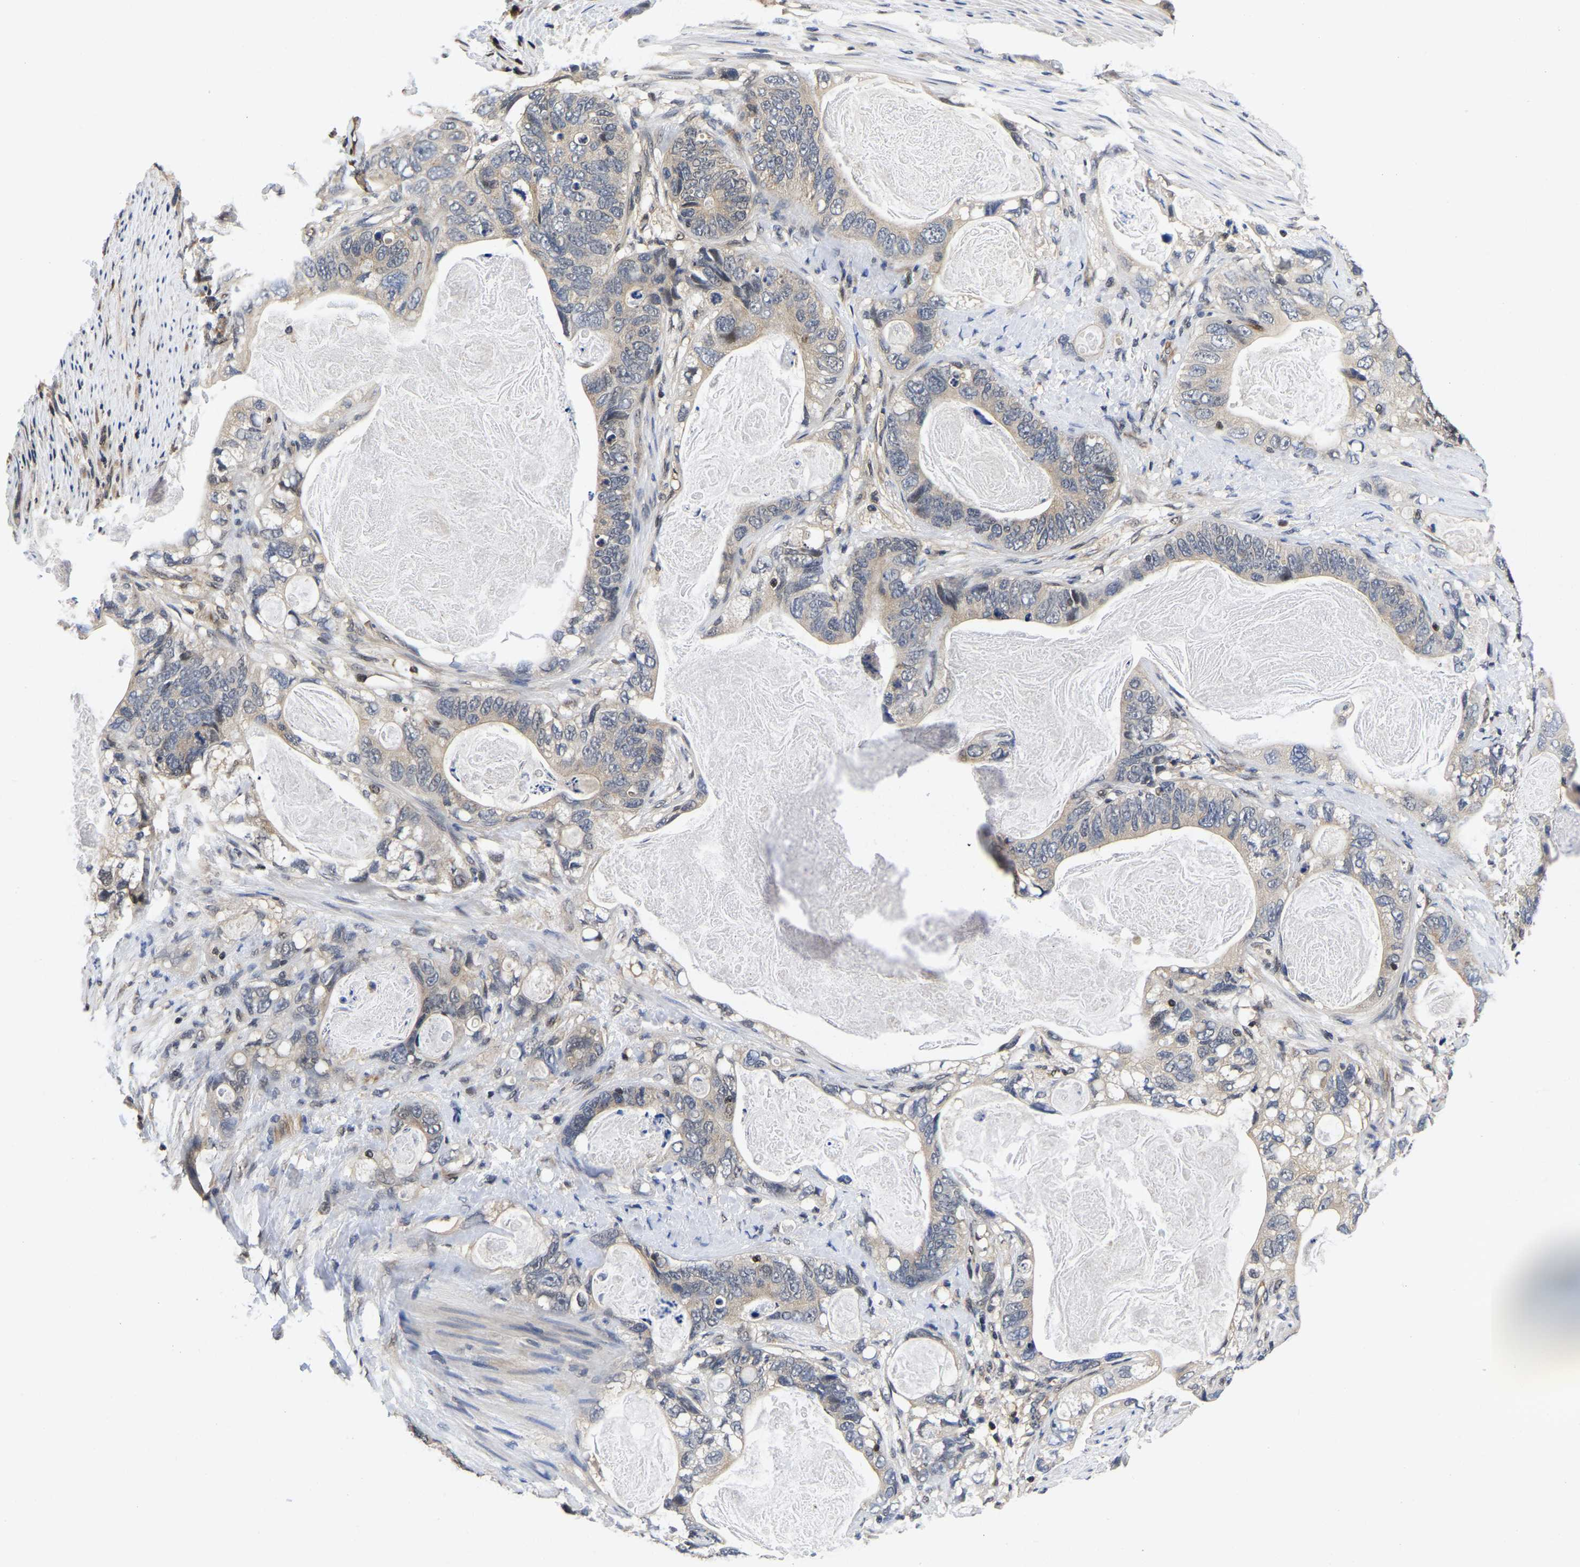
{"staining": {"intensity": "weak", "quantity": ">75%", "location": "cytoplasmic/membranous"}, "tissue": "stomach cancer", "cell_type": "Tumor cells", "image_type": "cancer", "snomed": [{"axis": "morphology", "description": "Normal tissue, NOS"}, {"axis": "morphology", "description": "Adenocarcinoma, NOS"}, {"axis": "topography", "description": "Stomach"}], "caption": "Immunohistochemistry histopathology image of stomach adenocarcinoma stained for a protein (brown), which exhibits low levels of weak cytoplasmic/membranous staining in approximately >75% of tumor cells.", "gene": "MCOLN2", "patient": {"sex": "female", "age": 89}}